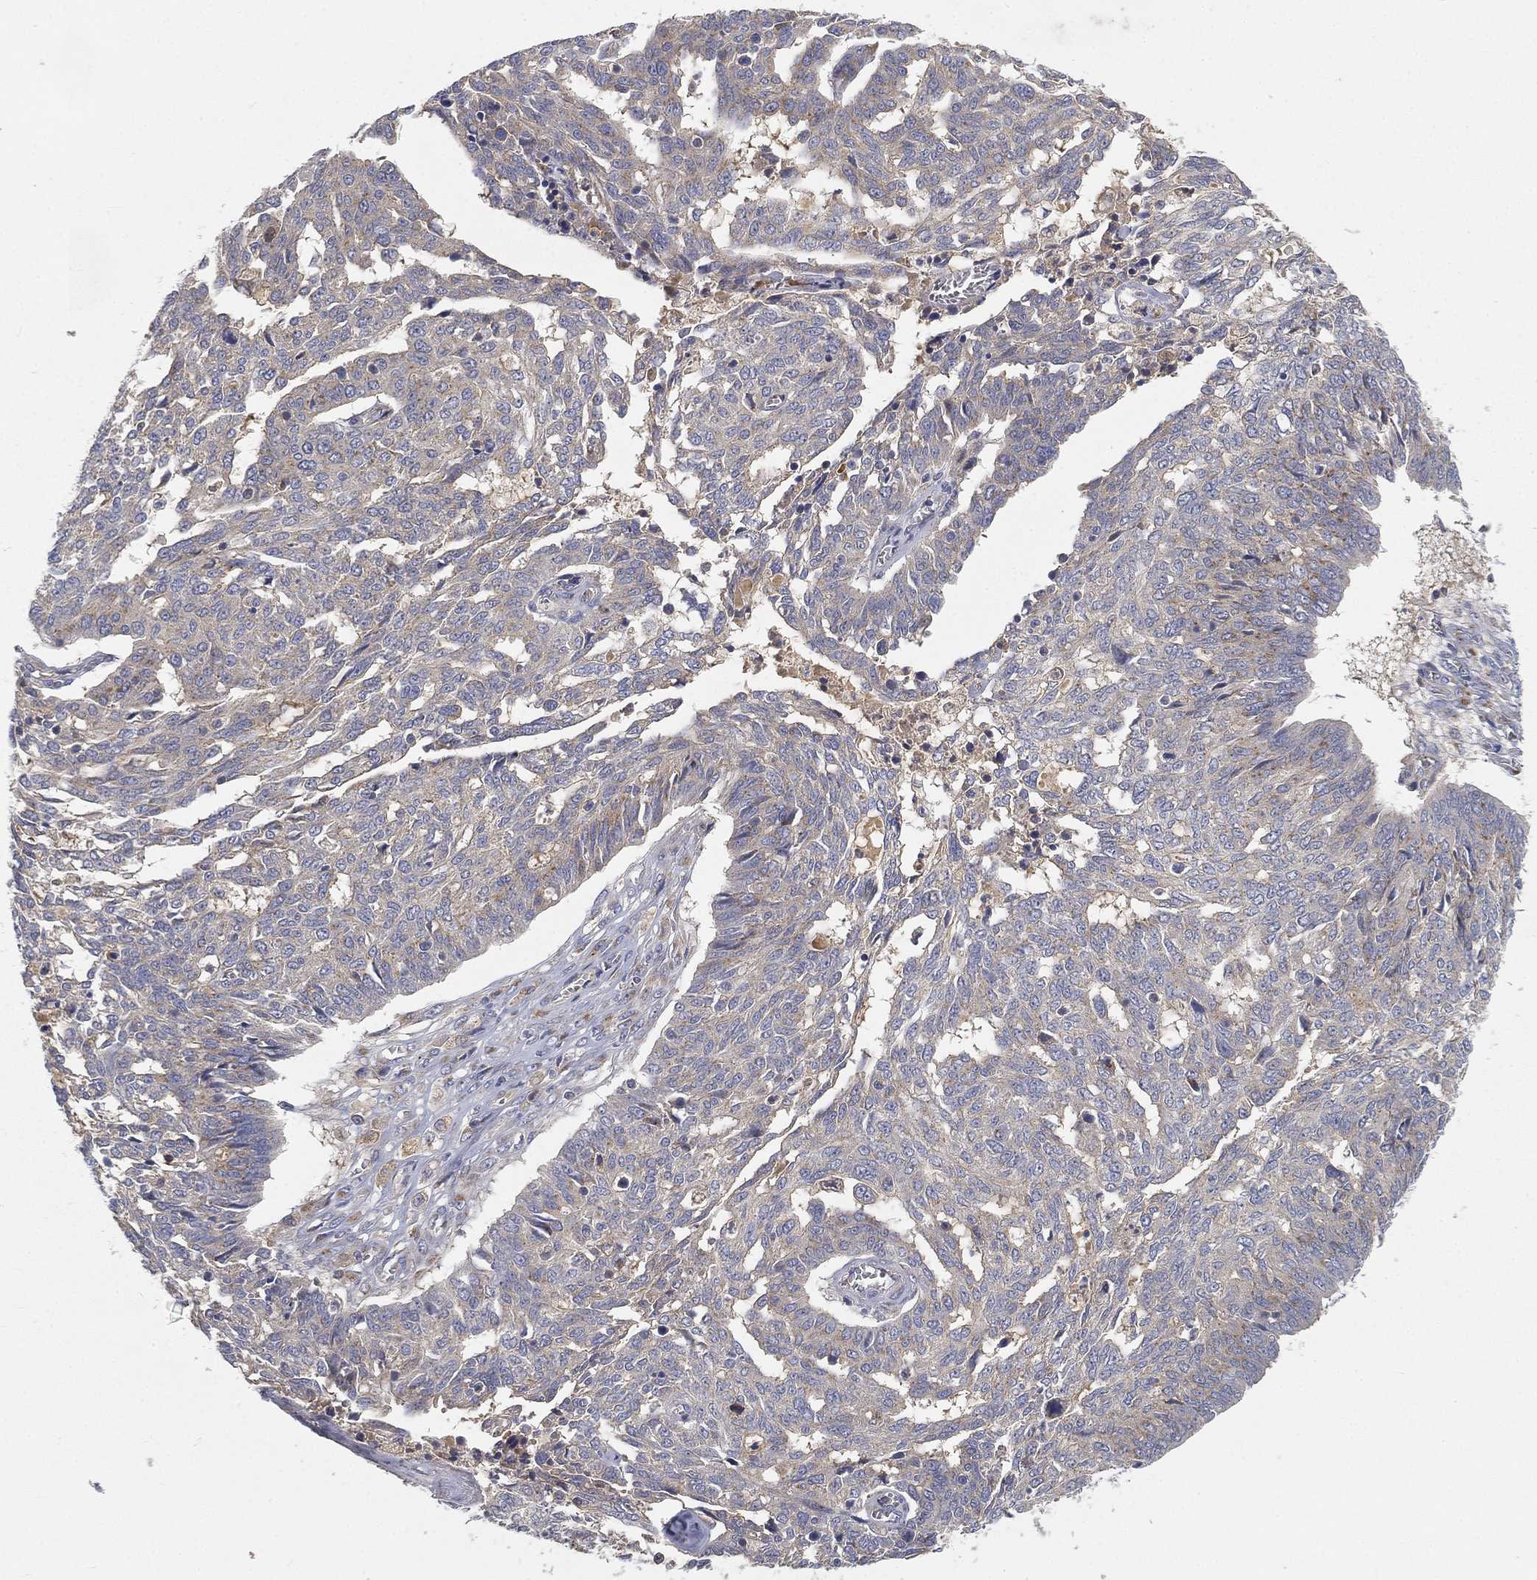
{"staining": {"intensity": "negative", "quantity": "none", "location": "none"}, "tissue": "ovarian cancer", "cell_type": "Tumor cells", "image_type": "cancer", "snomed": [{"axis": "morphology", "description": "Cystadenocarcinoma, serous, NOS"}, {"axis": "topography", "description": "Ovary"}], "caption": "The image exhibits no staining of tumor cells in ovarian cancer. (Stains: DAB IHC with hematoxylin counter stain, Microscopy: brightfield microscopy at high magnification).", "gene": "CTSL", "patient": {"sex": "female", "age": 67}}